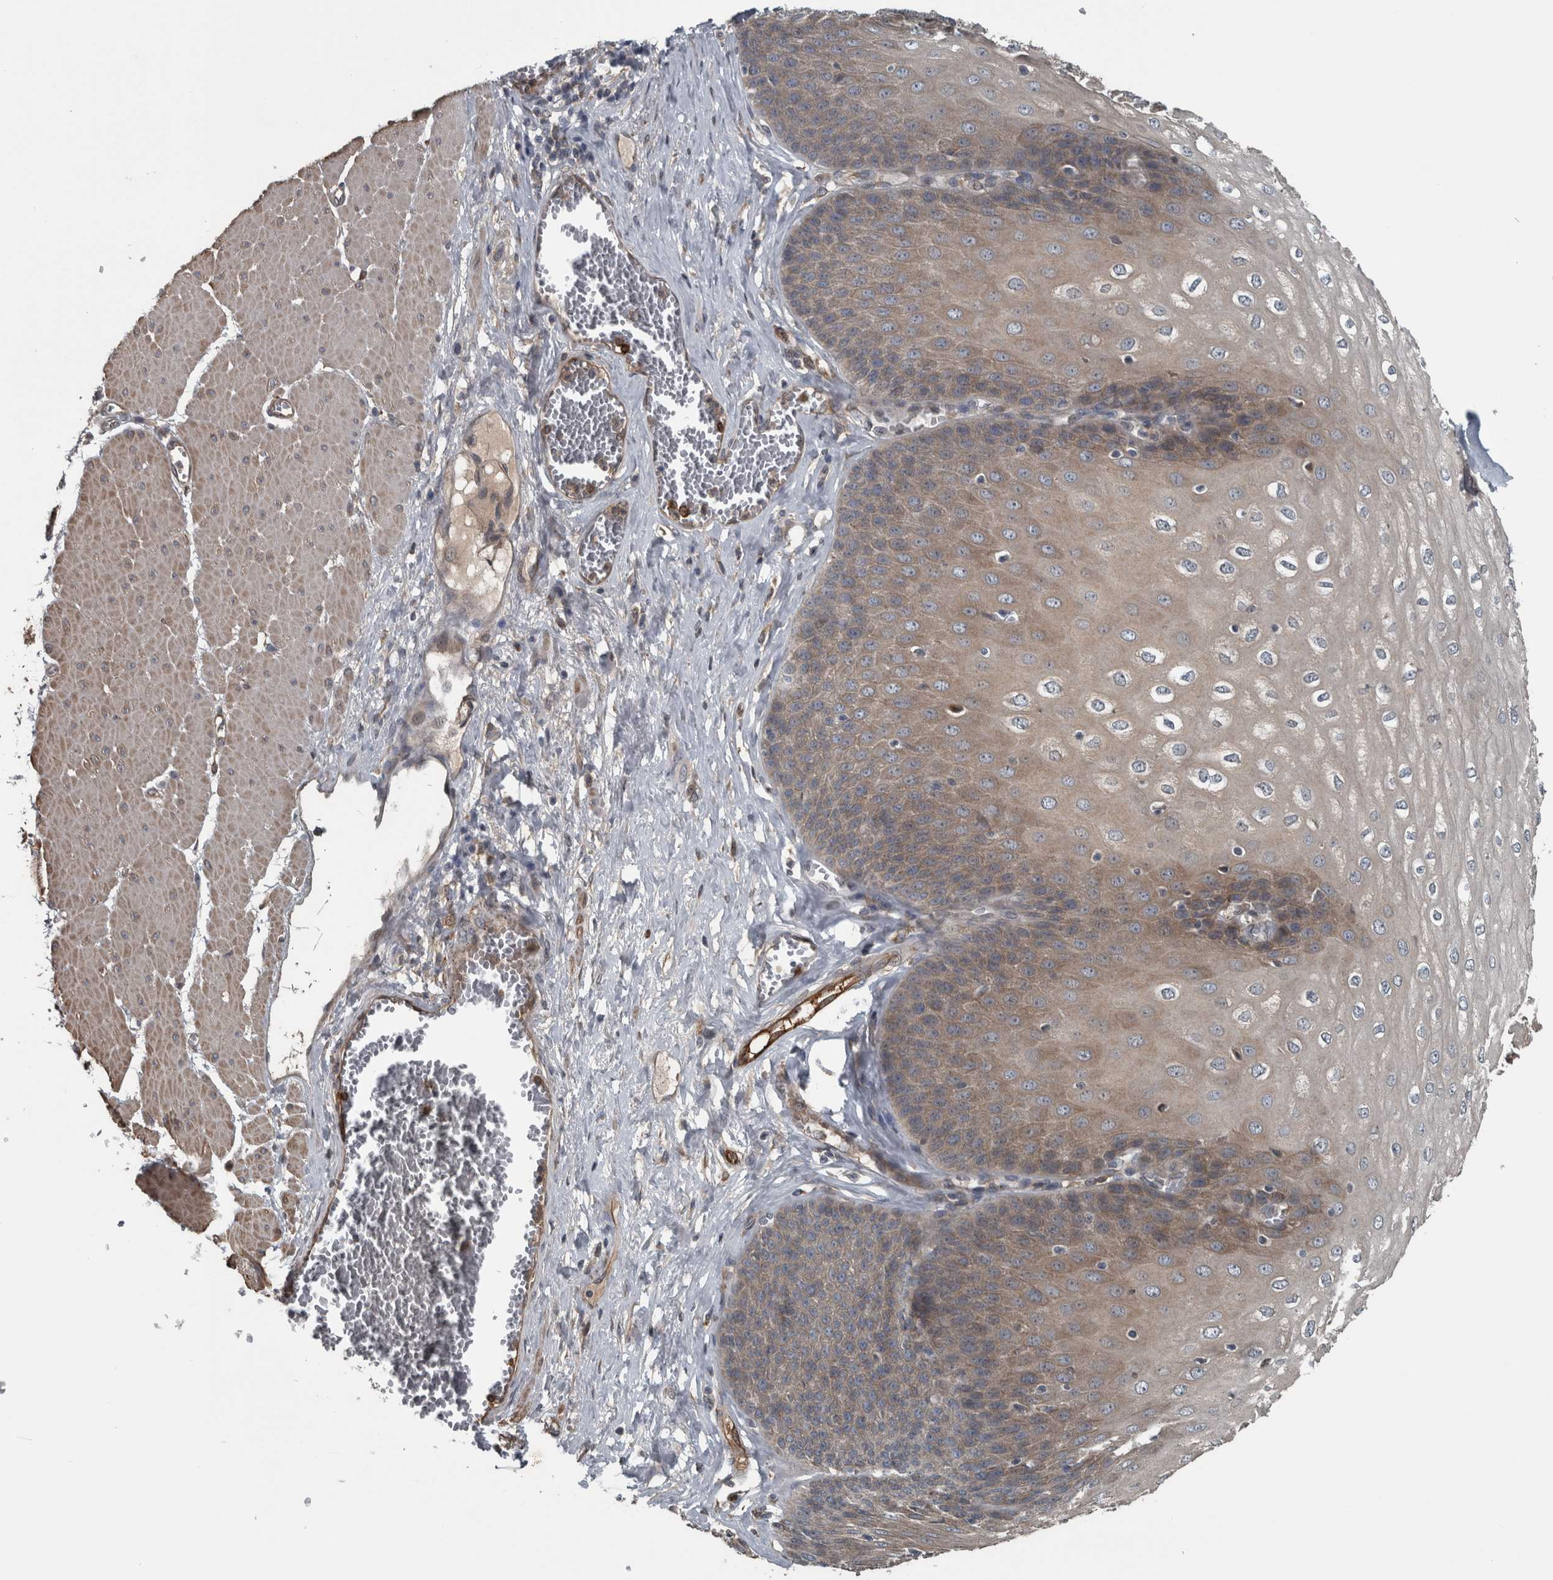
{"staining": {"intensity": "moderate", "quantity": "25%-75%", "location": "cytoplasmic/membranous"}, "tissue": "esophagus", "cell_type": "Squamous epithelial cells", "image_type": "normal", "snomed": [{"axis": "morphology", "description": "Normal tissue, NOS"}, {"axis": "topography", "description": "Esophagus"}], "caption": "An immunohistochemistry micrograph of normal tissue is shown. Protein staining in brown shows moderate cytoplasmic/membranous positivity in esophagus within squamous epithelial cells.", "gene": "EXOC8", "patient": {"sex": "male", "age": 60}}